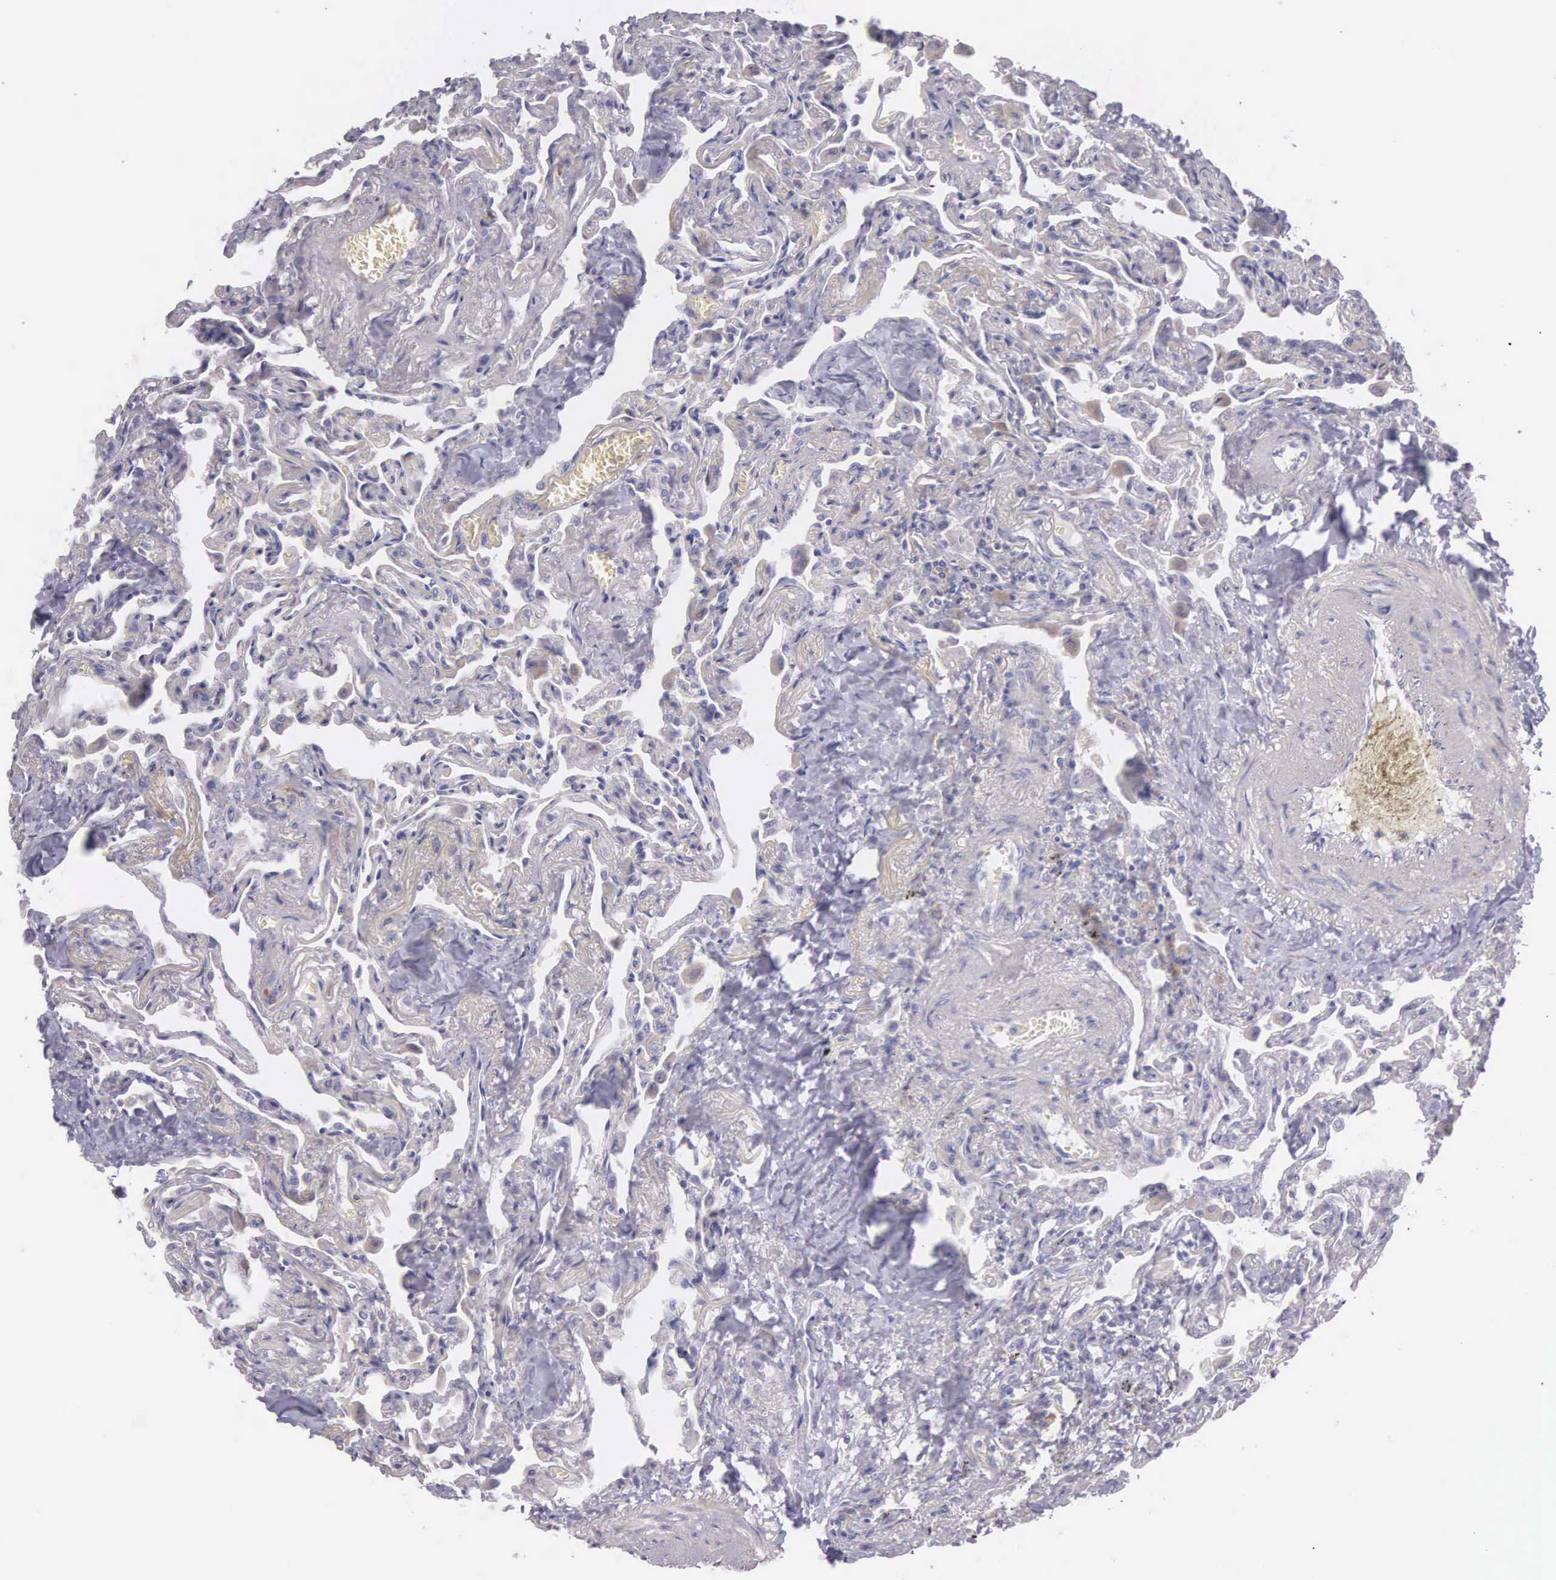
{"staining": {"intensity": "negative", "quantity": "none", "location": "none"}, "tissue": "lung", "cell_type": "Alveolar cells", "image_type": "normal", "snomed": [{"axis": "morphology", "description": "Normal tissue, NOS"}, {"axis": "topography", "description": "Lung"}], "caption": "IHC of unremarkable human lung reveals no positivity in alveolar cells. The staining was performed using DAB to visualize the protein expression in brown, while the nuclei were stained in blue with hematoxylin (Magnification: 20x).", "gene": "OSBPL3", "patient": {"sex": "male", "age": 73}}